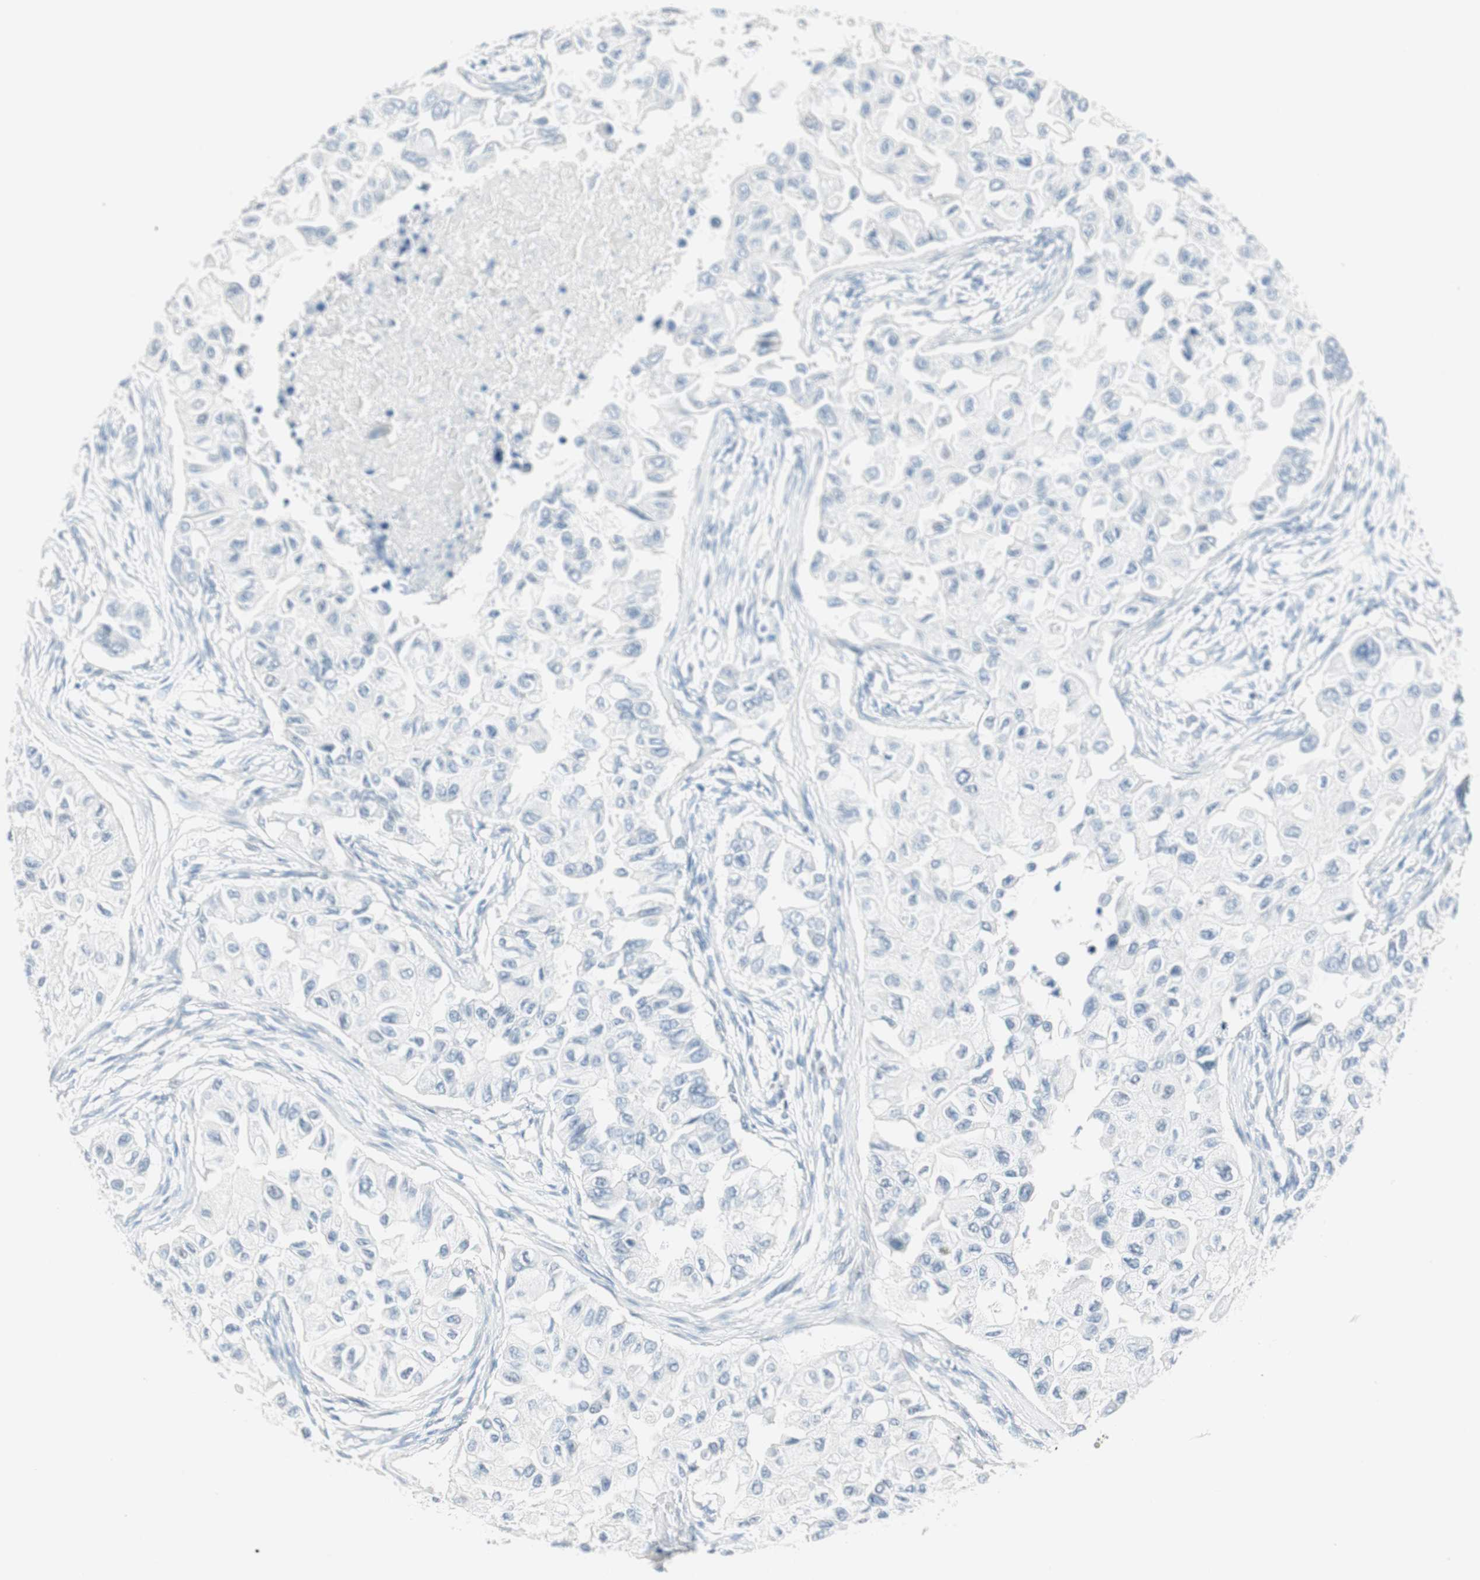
{"staining": {"intensity": "negative", "quantity": "none", "location": "none"}, "tissue": "breast cancer", "cell_type": "Tumor cells", "image_type": "cancer", "snomed": [{"axis": "morphology", "description": "Normal tissue, NOS"}, {"axis": "morphology", "description": "Duct carcinoma"}, {"axis": "topography", "description": "Breast"}], "caption": "Breast cancer was stained to show a protein in brown. There is no significant positivity in tumor cells.", "gene": "HOXB13", "patient": {"sex": "female", "age": 49}}